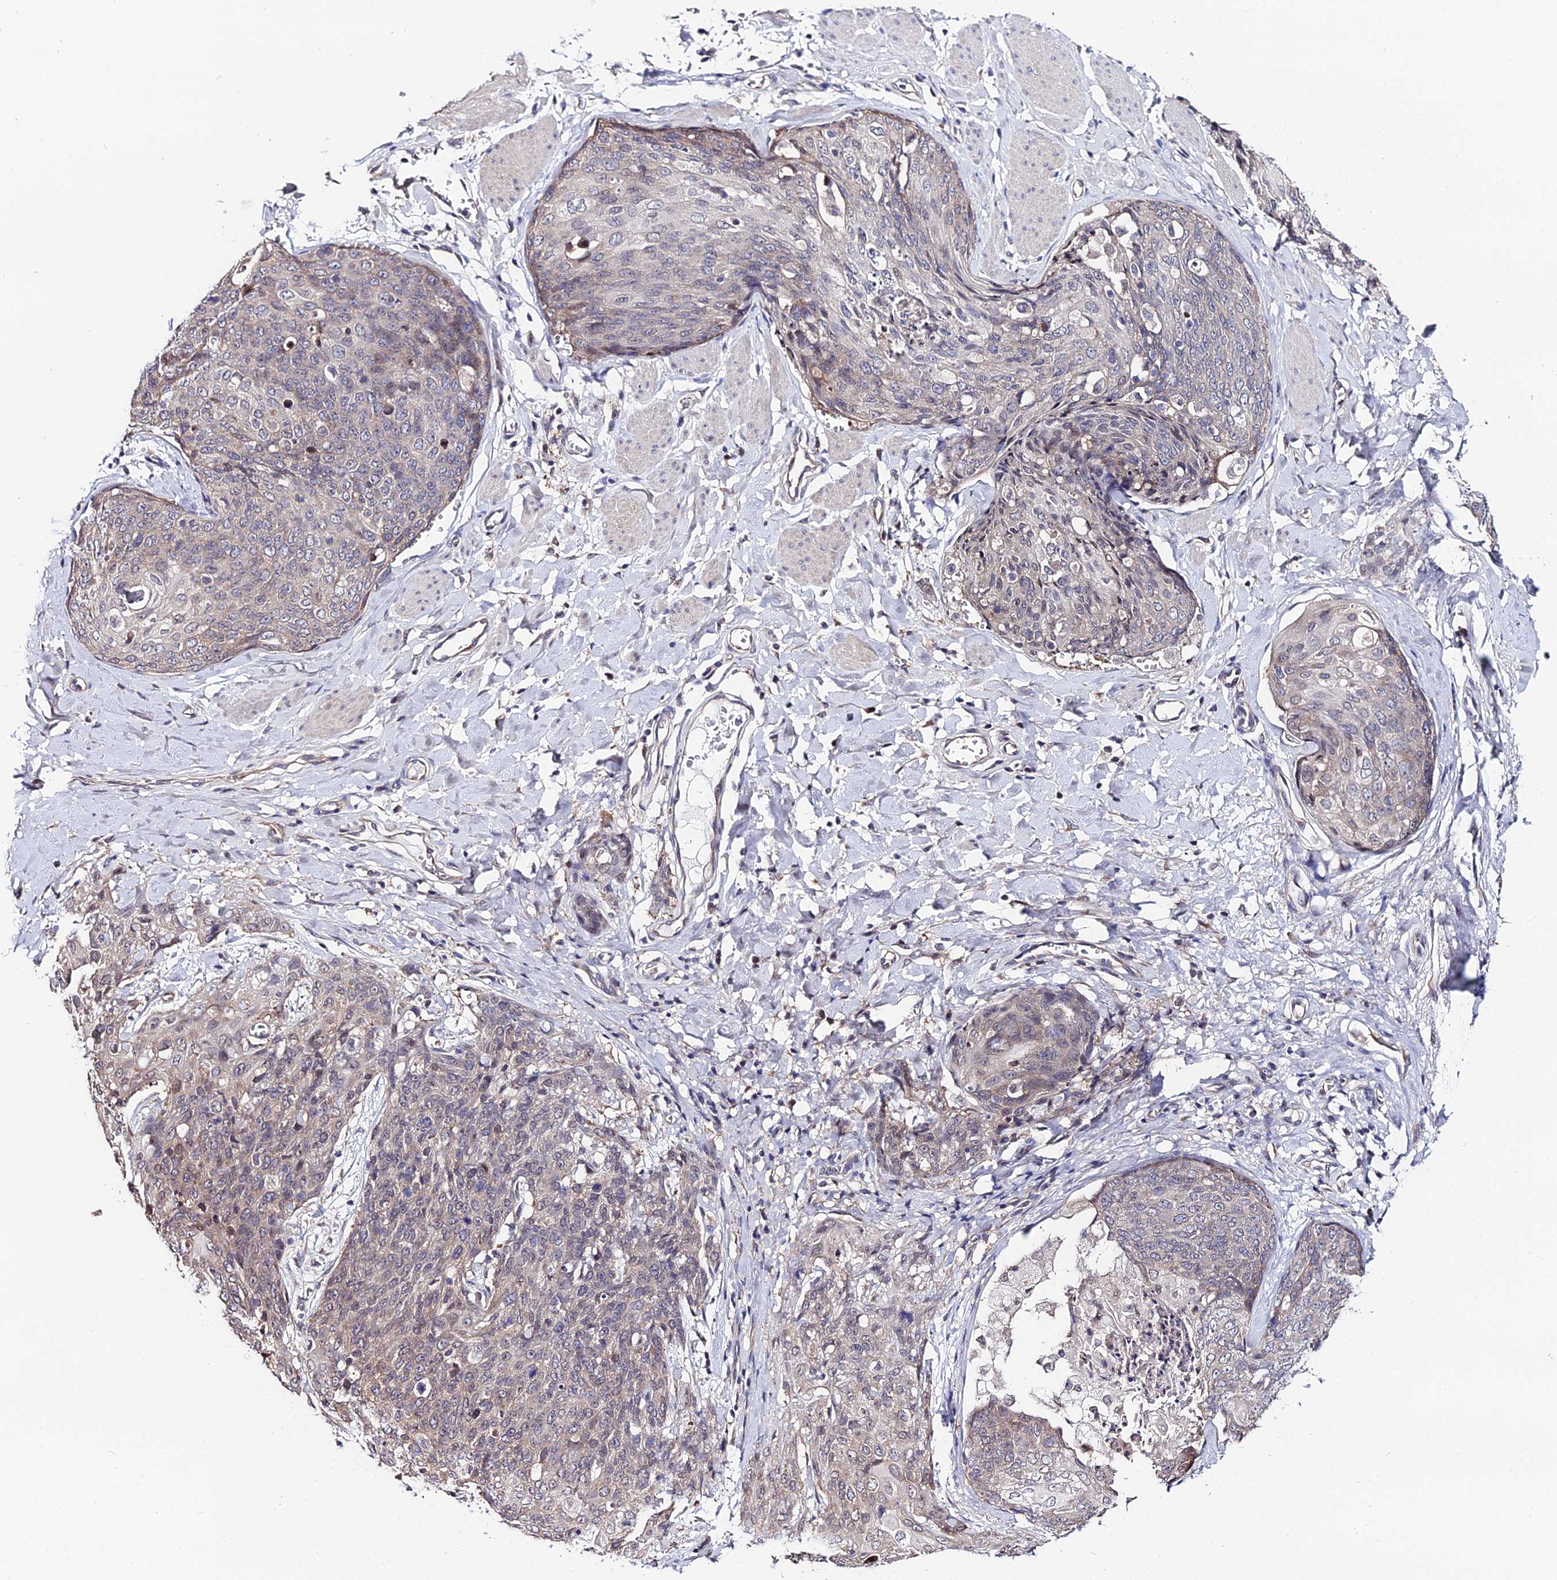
{"staining": {"intensity": "weak", "quantity": "<25%", "location": "cytoplasmic/membranous"}, "tissue": "skin cancer", "cell_type": "Tumor cells", "image_type": "cancer", "snomed": [{"axis": "morphology", "description": "Squamous cell carcinoma, NOS"}, {"axis": "topography", "description": "Skin"}, {"axis": "topography", "description": "Vulva"}], "caption": "Immunohistochemistry histopathology image of human squamous cell carcinoma (skin) stained for a protein (brown), which reveals no positivity in tumor cells.", "gene": "INPP4A", "patient": {"sex": "female", "age": 85}}